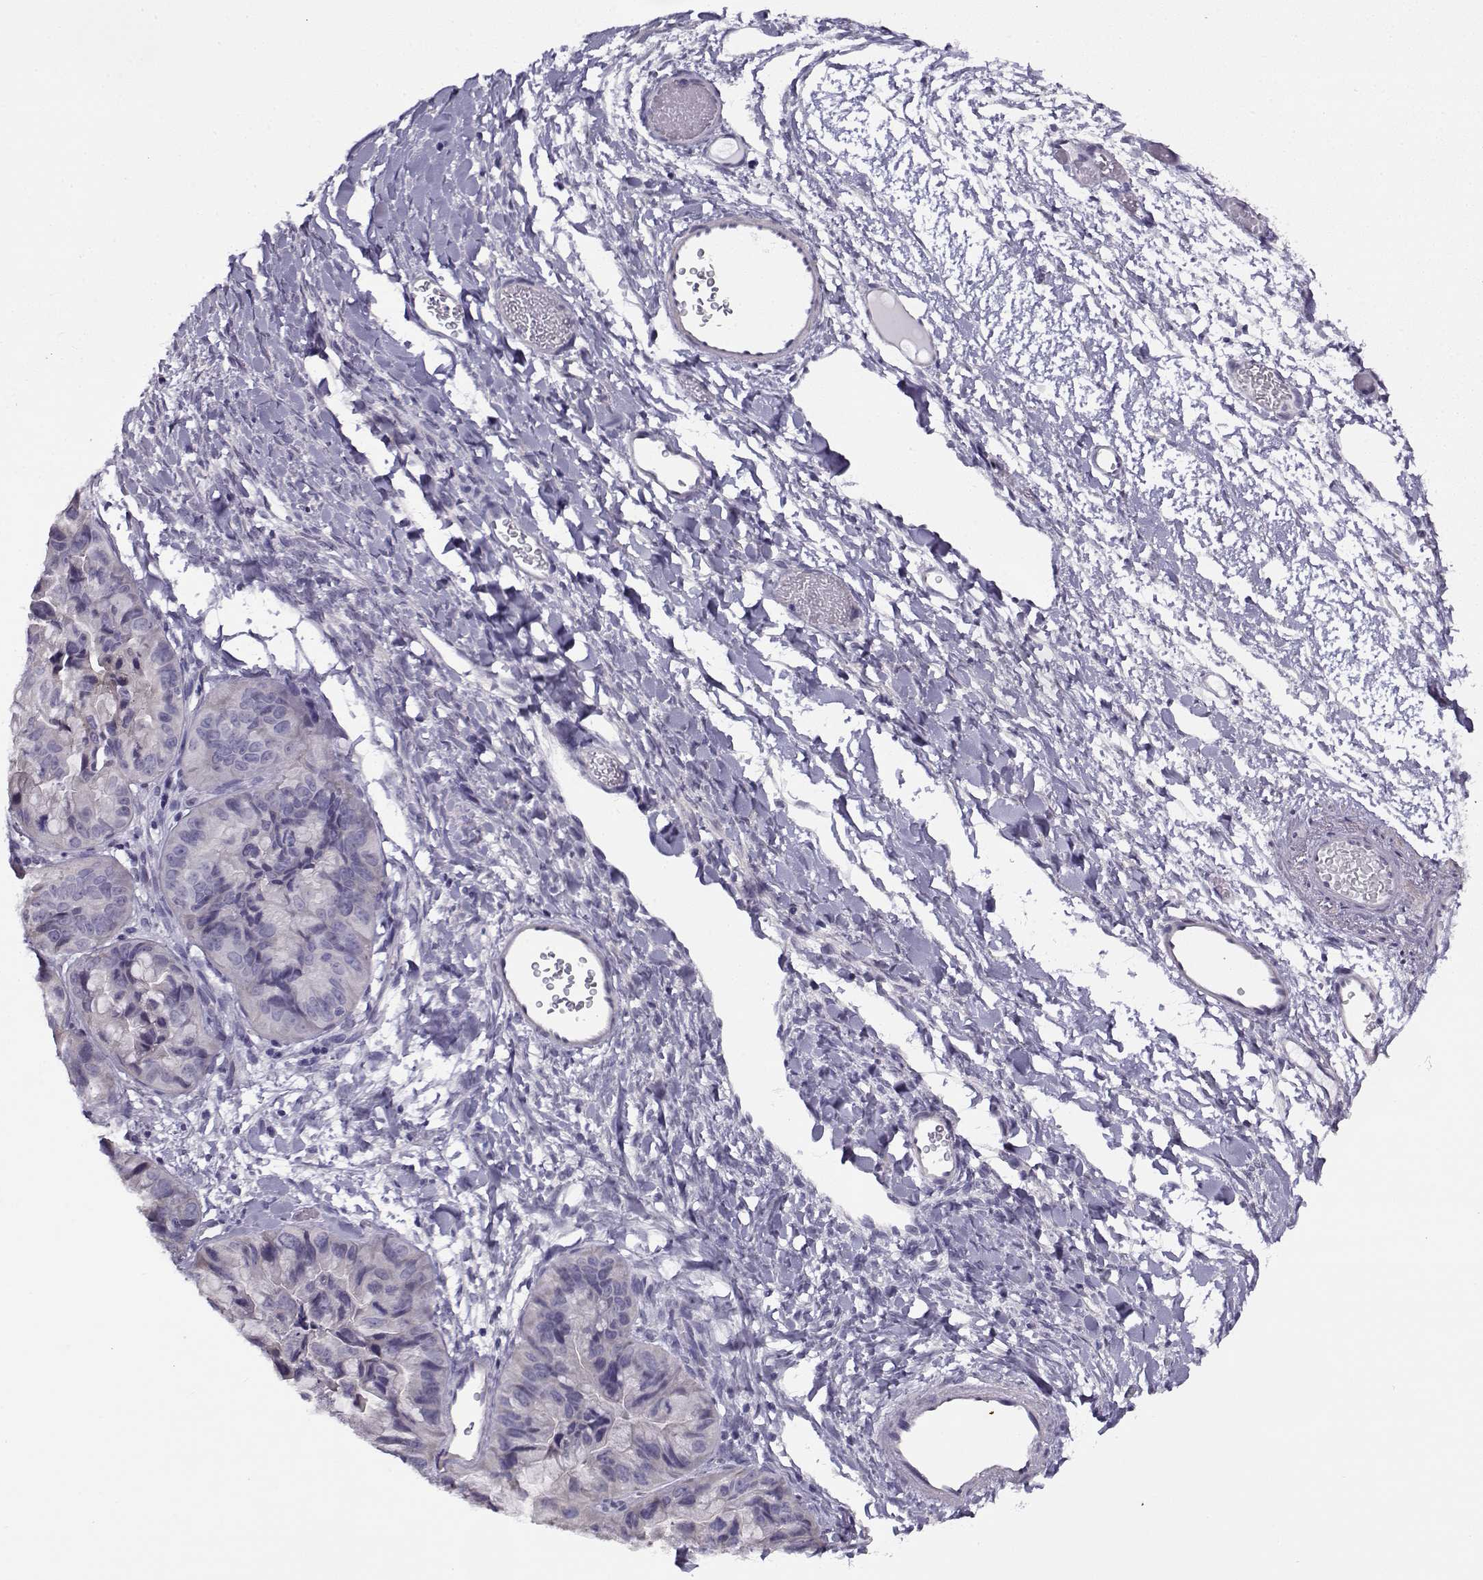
{"staining": {"intensity": "negative", "quantity": "none", "location": "none"}, "tissue": "ovarian cancer", "cell_type": "Tumor cells", "image_type": "cancer", "snomed": [{"axis": "morphology", "description": "Cystadenocarcinoma, mucinous, NOS"}, {"axis": "topography", "description": "Ovary"}], "caption": "A histopathology image of human ovarian mucinous cystadenocarcinoma is negative for staining in tumor cells.", "gene": "TEX55", "patient": {"sex": "female", "age": 76}}